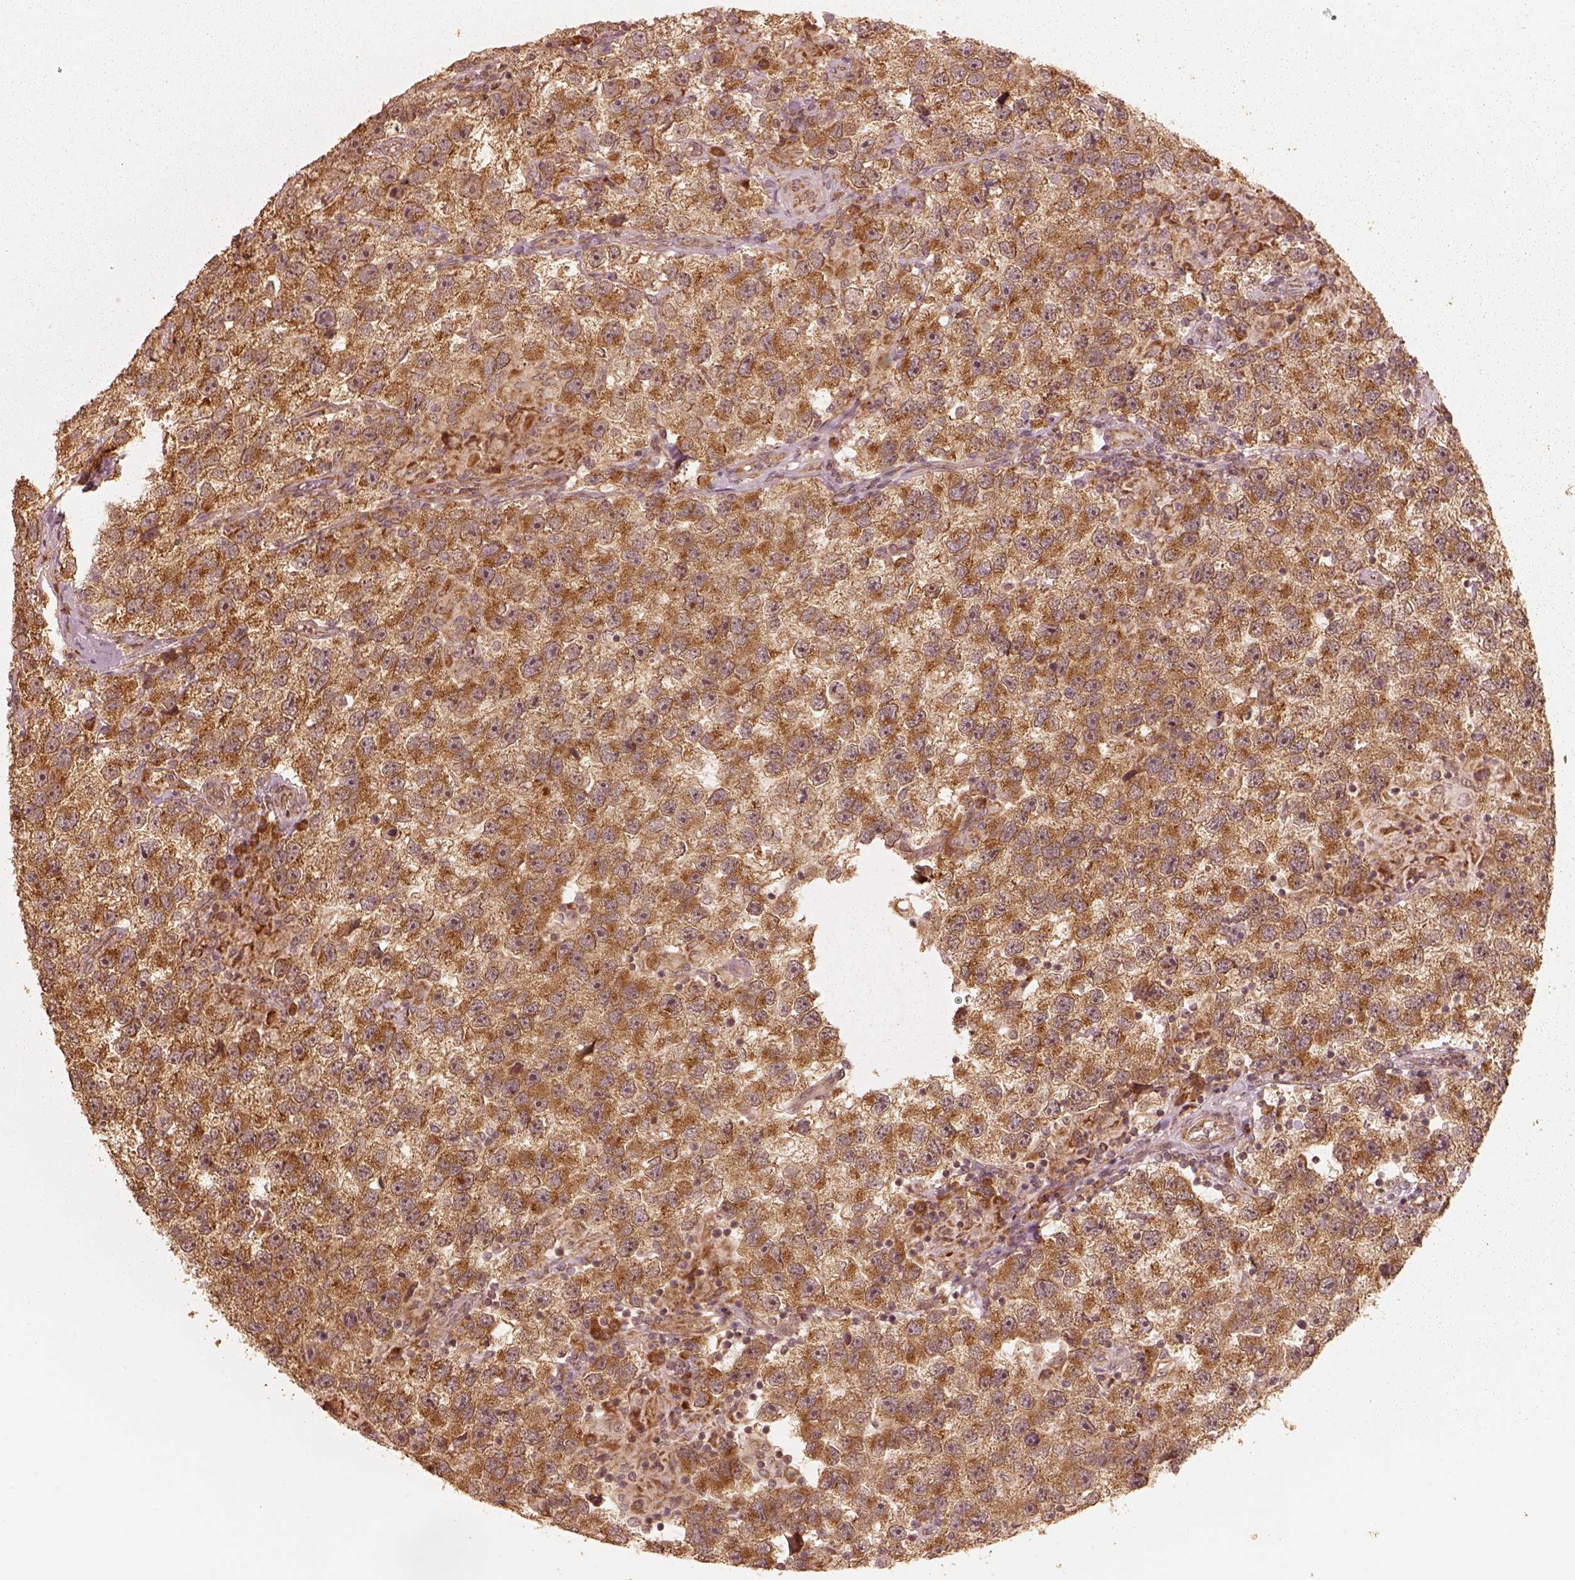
{"staining": {"intensity": "strong", "quantity": ">75%", "location": "cytoplasmic/membranous"}, "tissue": "testis cancer", "cell_type": "Tumor cells", "image_type": "cancer", "snomed": [{"axis": "morphology", "description": "Seminoma, NOS"}, {"axis": "topography", "description": "Testis"}], "caption": "Testis cancer stained for a protein (brown) exhibits strong cytoplasmic/membranous positive expression in about >75% of tumor cells.", "gene": "DNAJC25", "patient": {"sex": "male", "age": 26}}